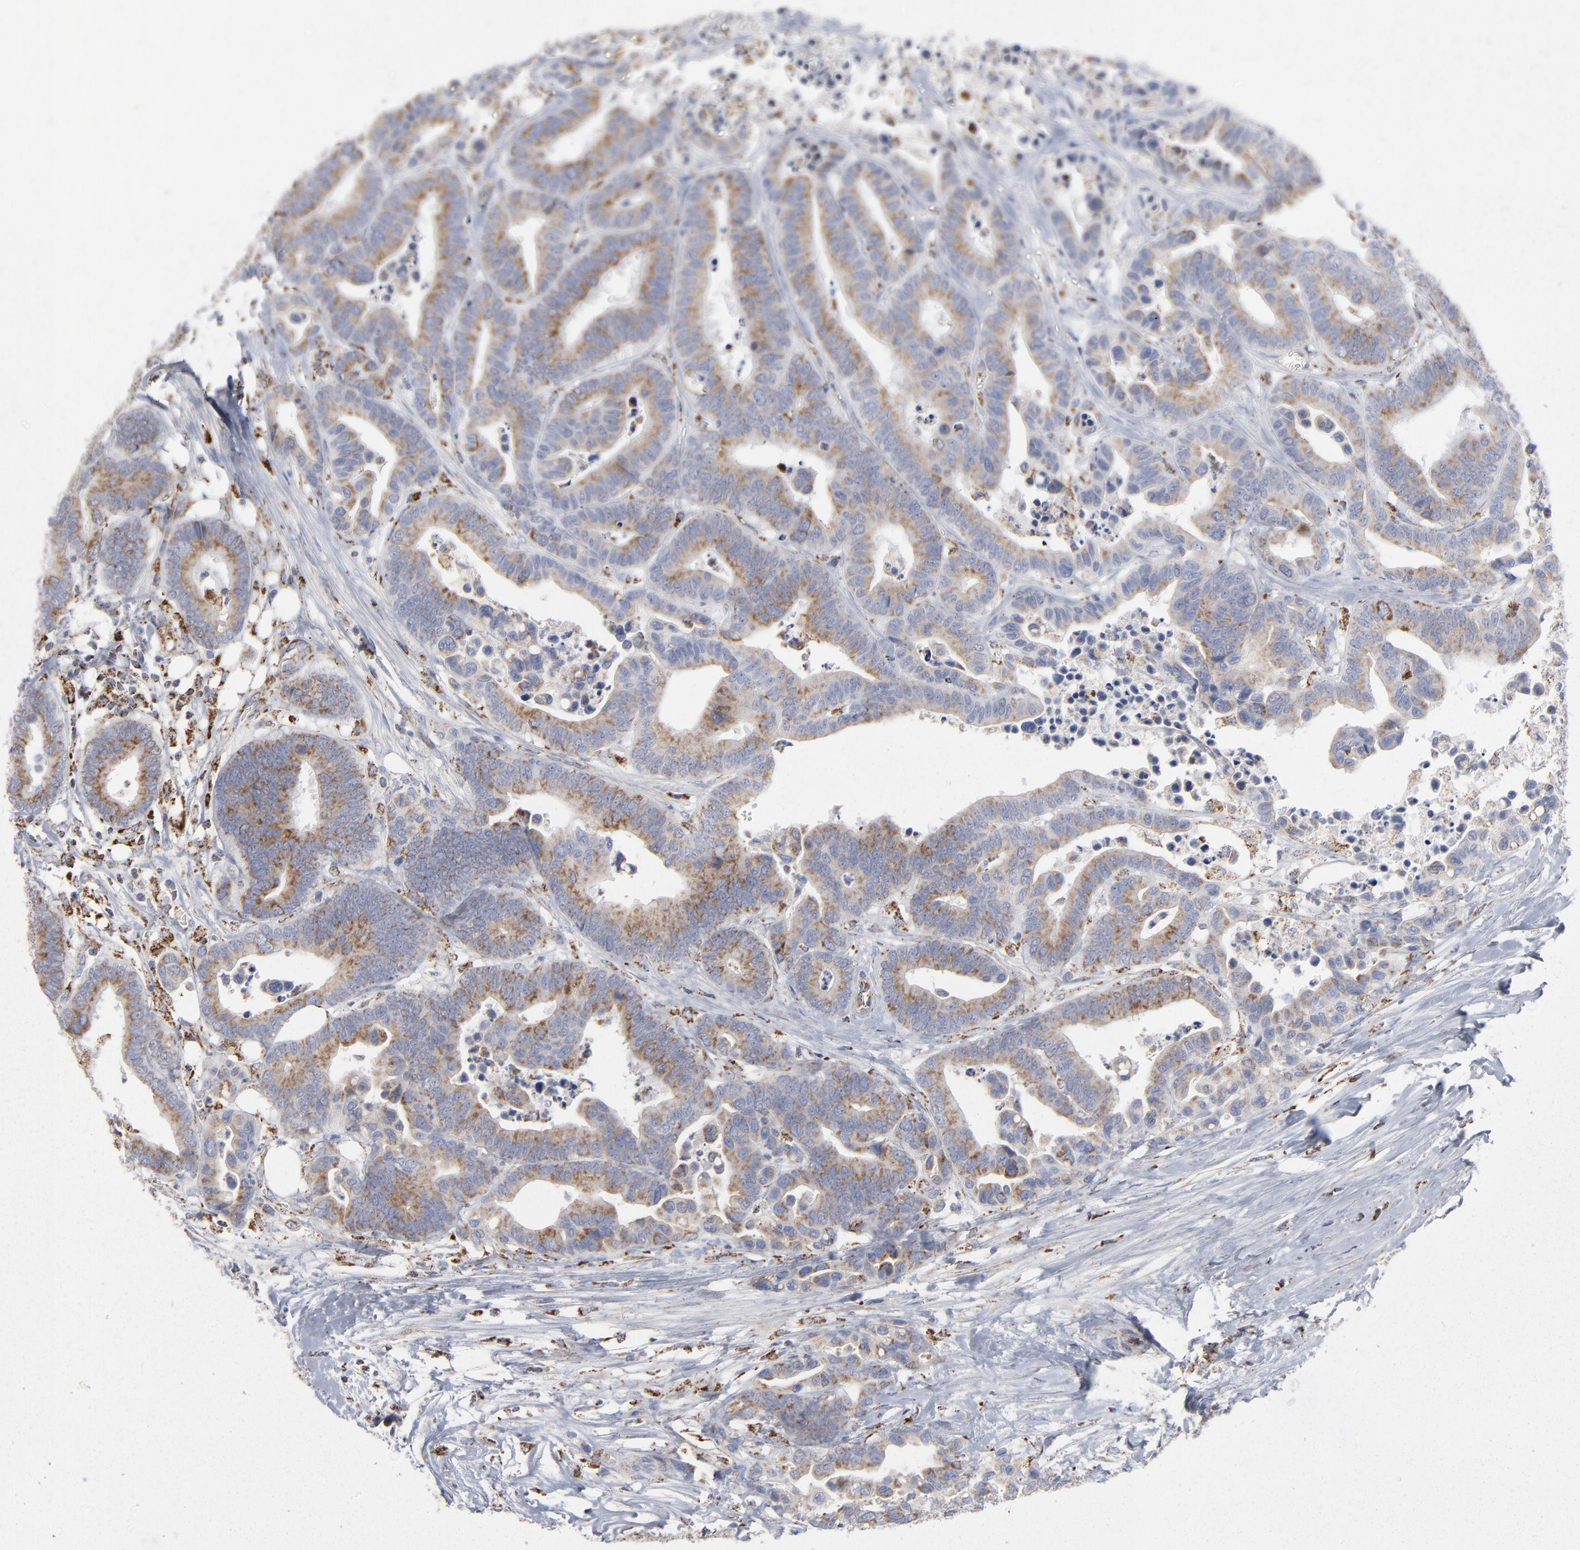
{"staining": {"intensity": "moderate", "quantity": ">75%", "location": "cytoplasmic/membranous"}, "tissue": "colorectal cancer", "cell_type": "Tumor cells", "image_type": "cancer", "snomed": [{"axis": "morphology", "description": "Adenocarcinoma, NOS"}, {"axis": "topography", "description": "Colon"}], "caption": "The immunohistochemical stain shows moderate cytoplasmic/membranous expression in tumor cells of colorectal adenocarcinoma tissue.", "gene": "ASB3", "patient": {"sex": "male", "age": 82}}